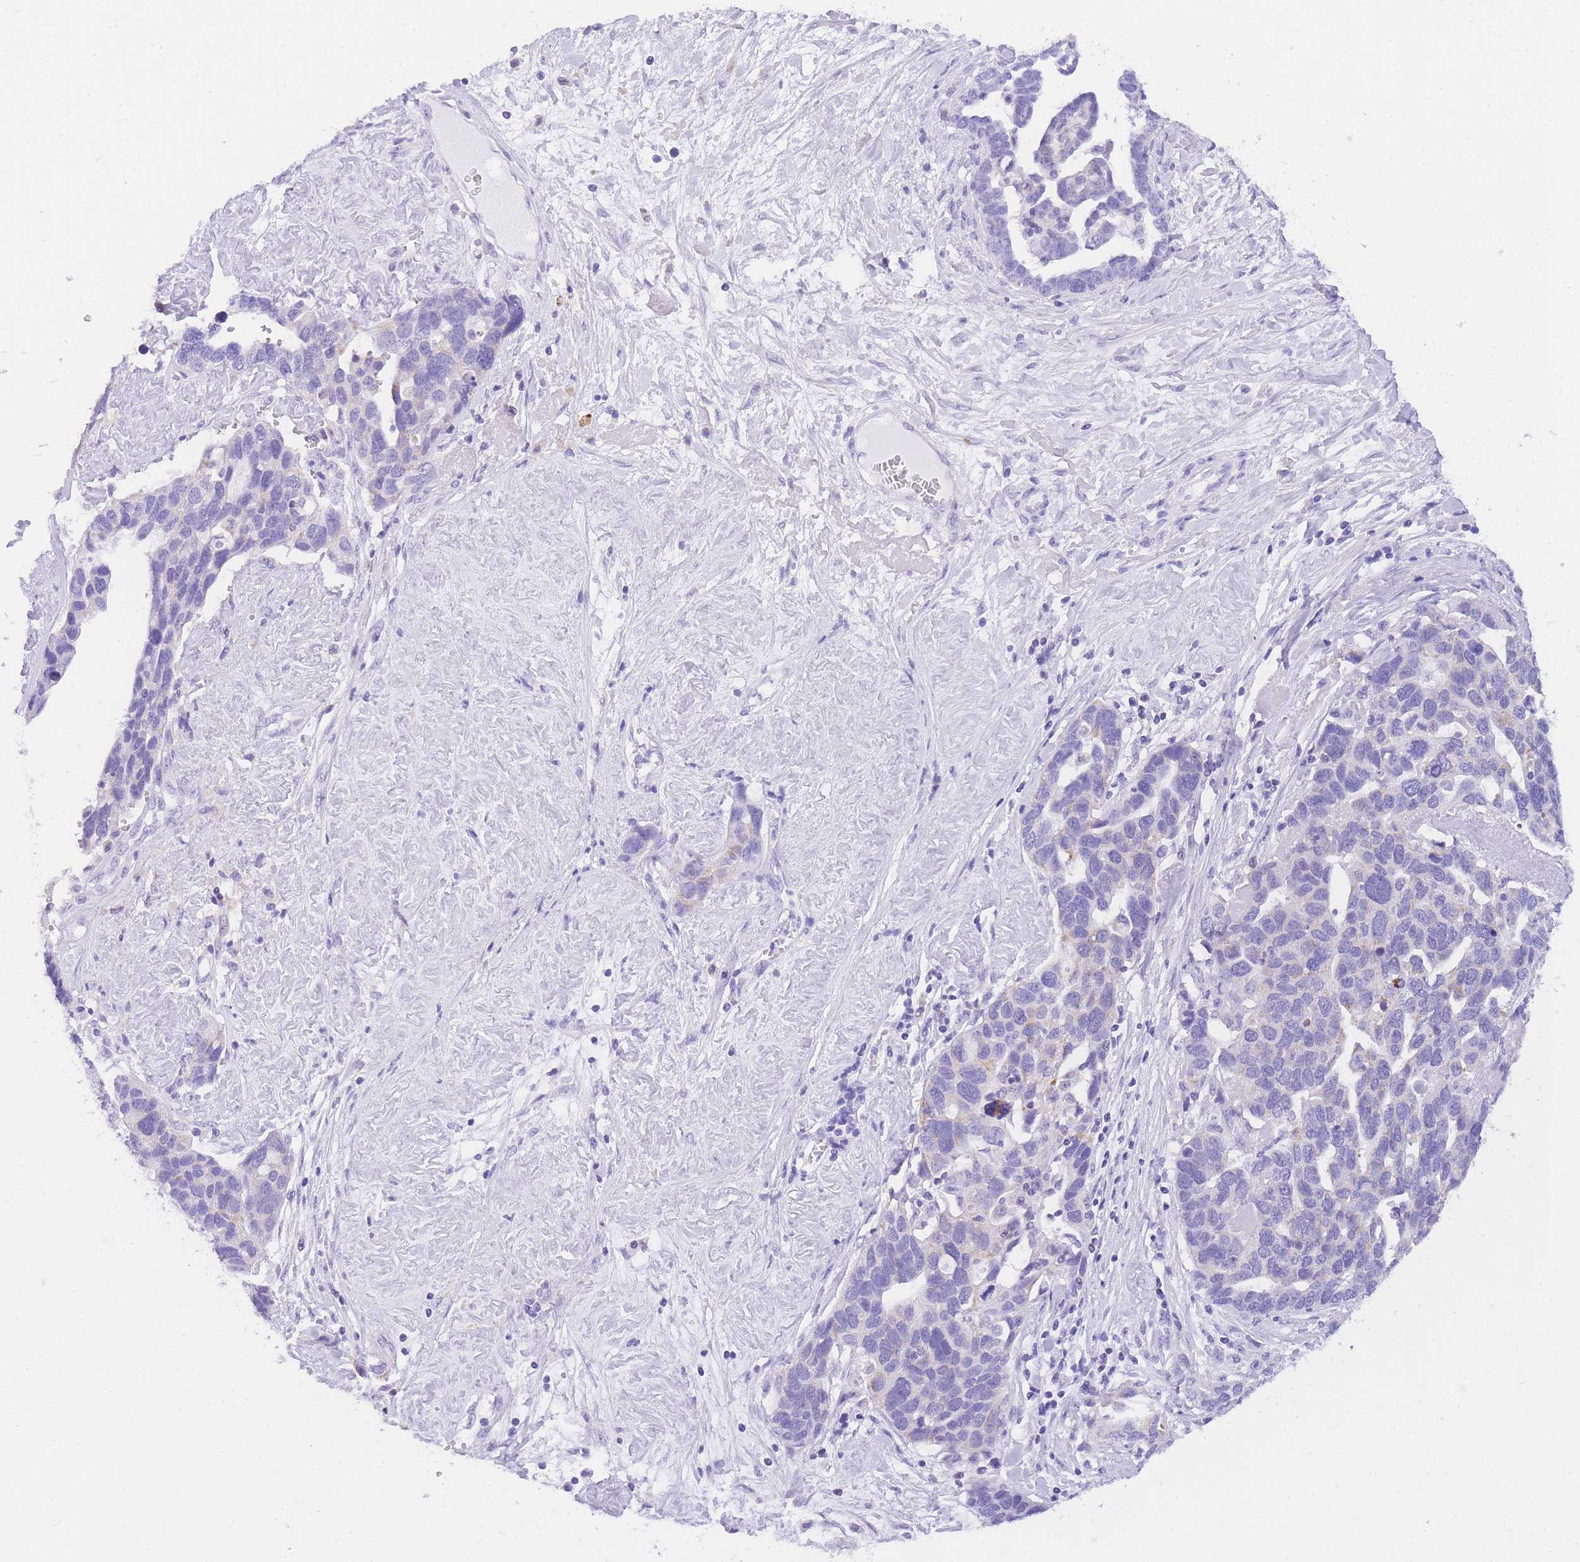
{"staining": {"intensity": "negative", "quantity": "none", "location": "none"}, "tissue": "ovarian cancer", "cell_type": "Tumor cells", "image_type": "cancer", "snomed": [{"axis": "morphology", "description": "Cystadenocarcinoma, serous, NOS"}, {"axis": "topography", "description": "Ovary"}], "caption": "IHC image of ovarian cancer (serous cystadenocarcinoma) stained for a protein (brown), which displays no staining in tumor cells.", "gene": "NKD2", "patient": {"sex": "female", "age": 54}}